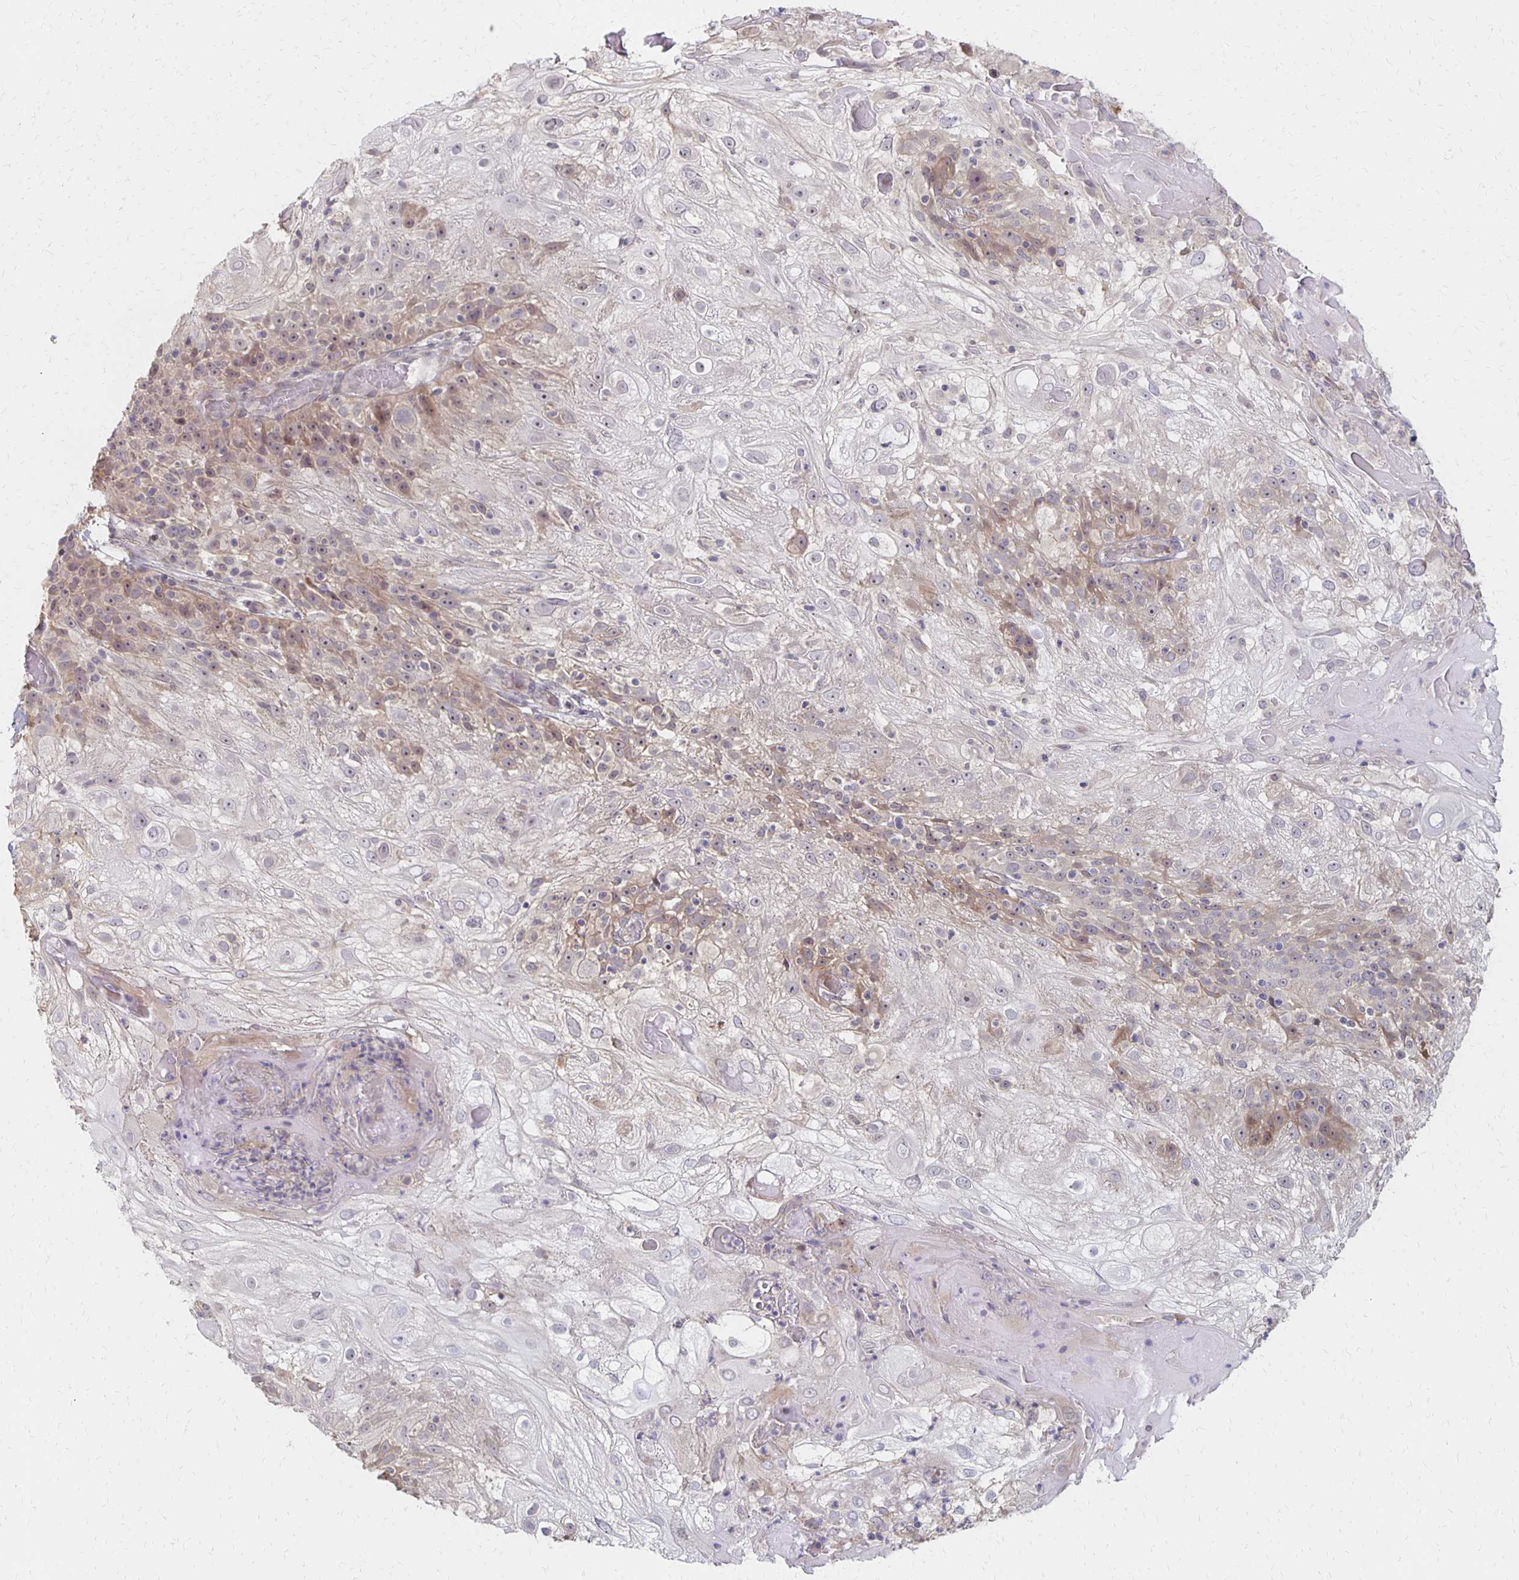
{"staining": {"intensity": "weak", "quantity": "<25%", "location": "cytoplasmic/membranous,nuclear"}, "tissue": "skin cancer", "cell_type": "Tumor cells", "image_type": "cancer", "snomed": [{"axis": "morphology", "description": "Normal tissue, NOS"}, {"axis": "morphology", "description": "Squamous cell carcinoma, NOS"}, {"axis": "topography", "description": "Skin"}], "caption": "Tumor cells are negative for protein expression in human skin cancer.", "gene": "PRKCB", "patient": {"sex": "female", "age": 83}}